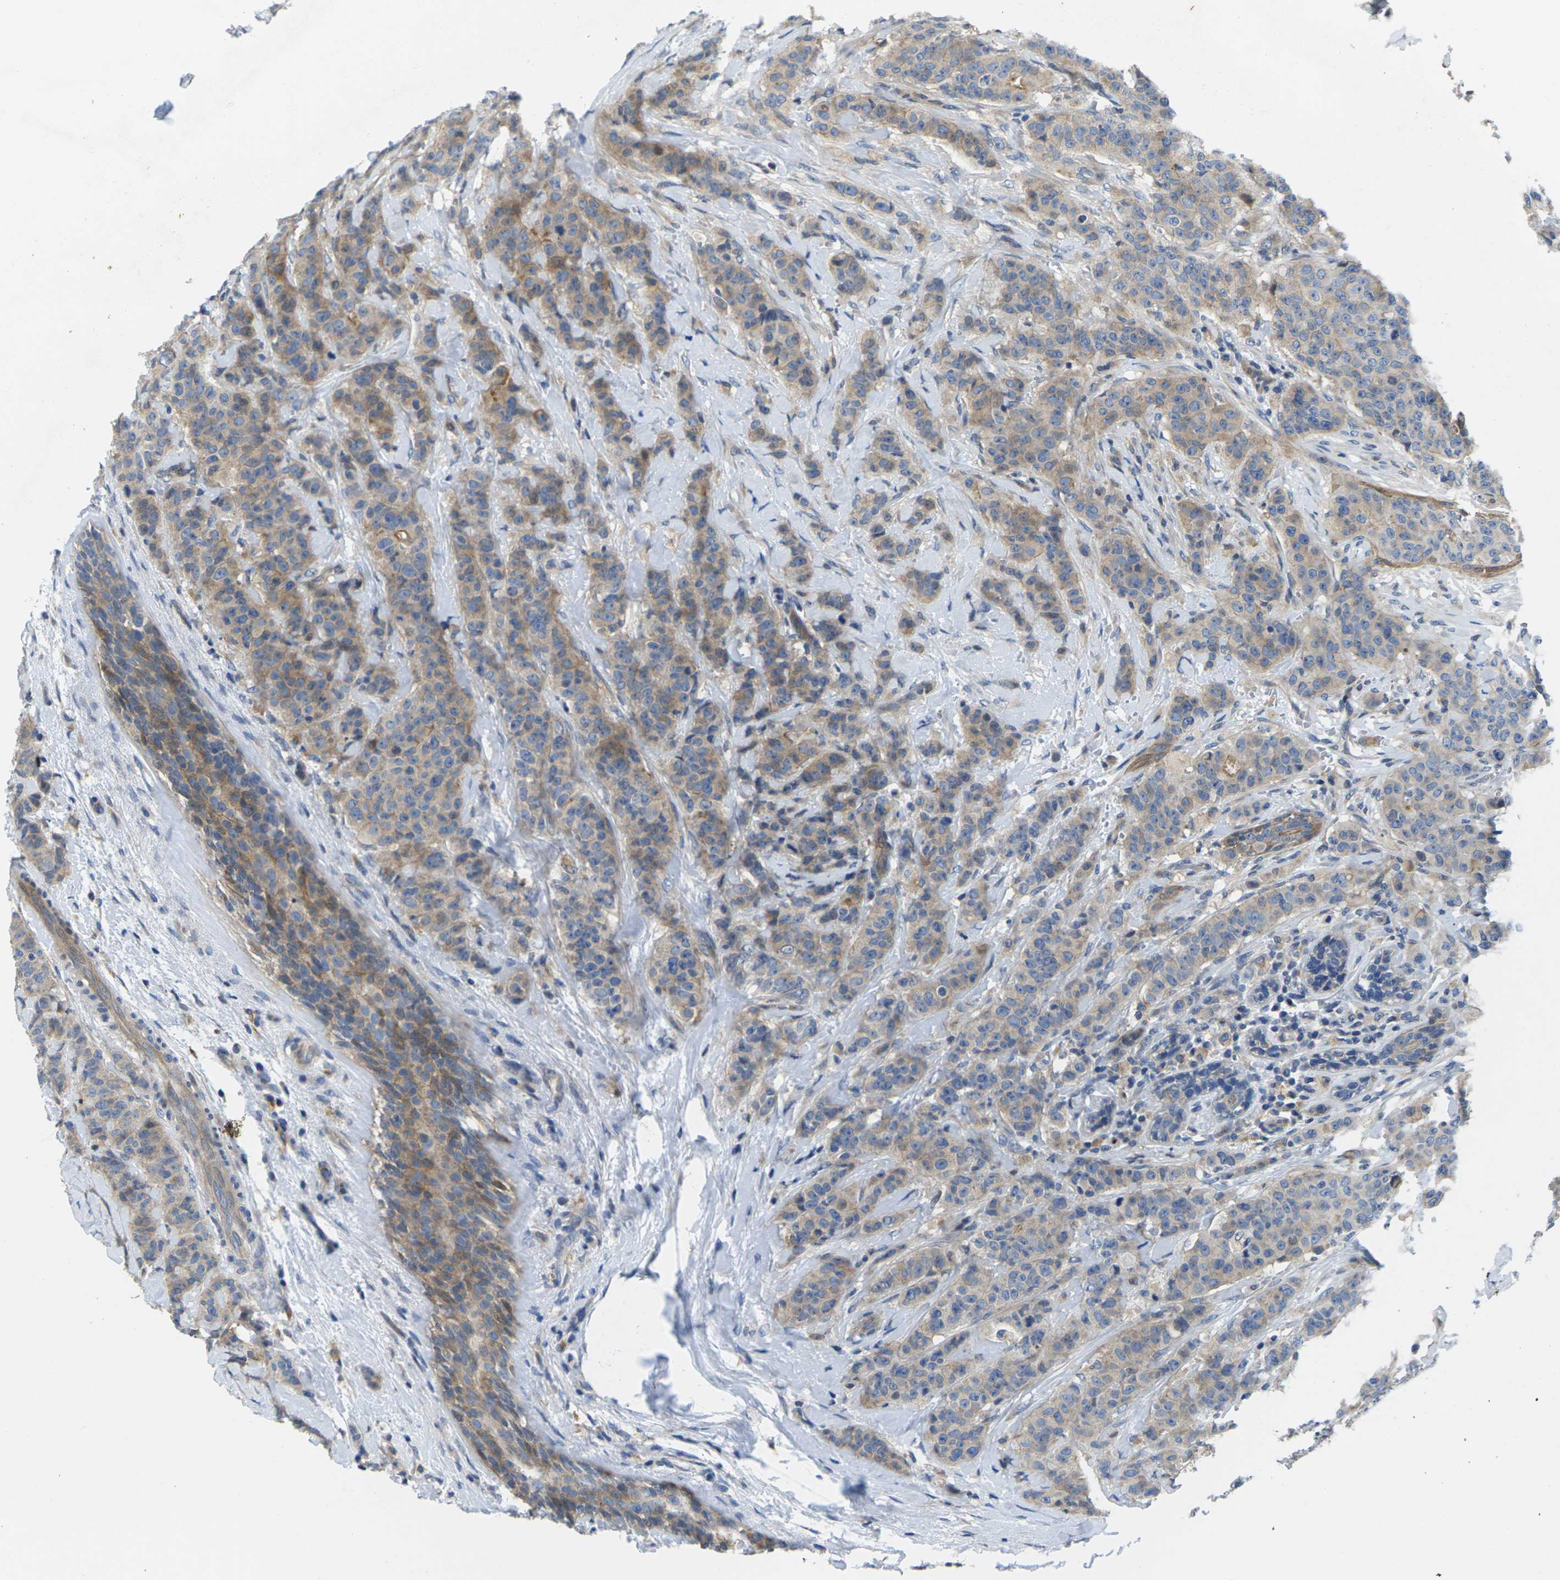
{"staining": {"intensity": "moderate", "quantity": ">75%", "location": "cytoplasmic/membranous"}, "tissue": "breast cancer", "cell_type": "Tumor cells", "image_type": "cancer", "snomed": [{"axis": "morphology", "description": "Normal tissue, NOS"}, {"axis": "morphology", "description": "Duct carcinoma"}, {"axis": "topography", "description": "Breast"}], "caption": "Human intraductal carcinoma (breast) stained with a protein marker reveals moderate staining in tumor cells.", "gene": "SCNN1A", "patient": {"sex": "female", "age": 40}}